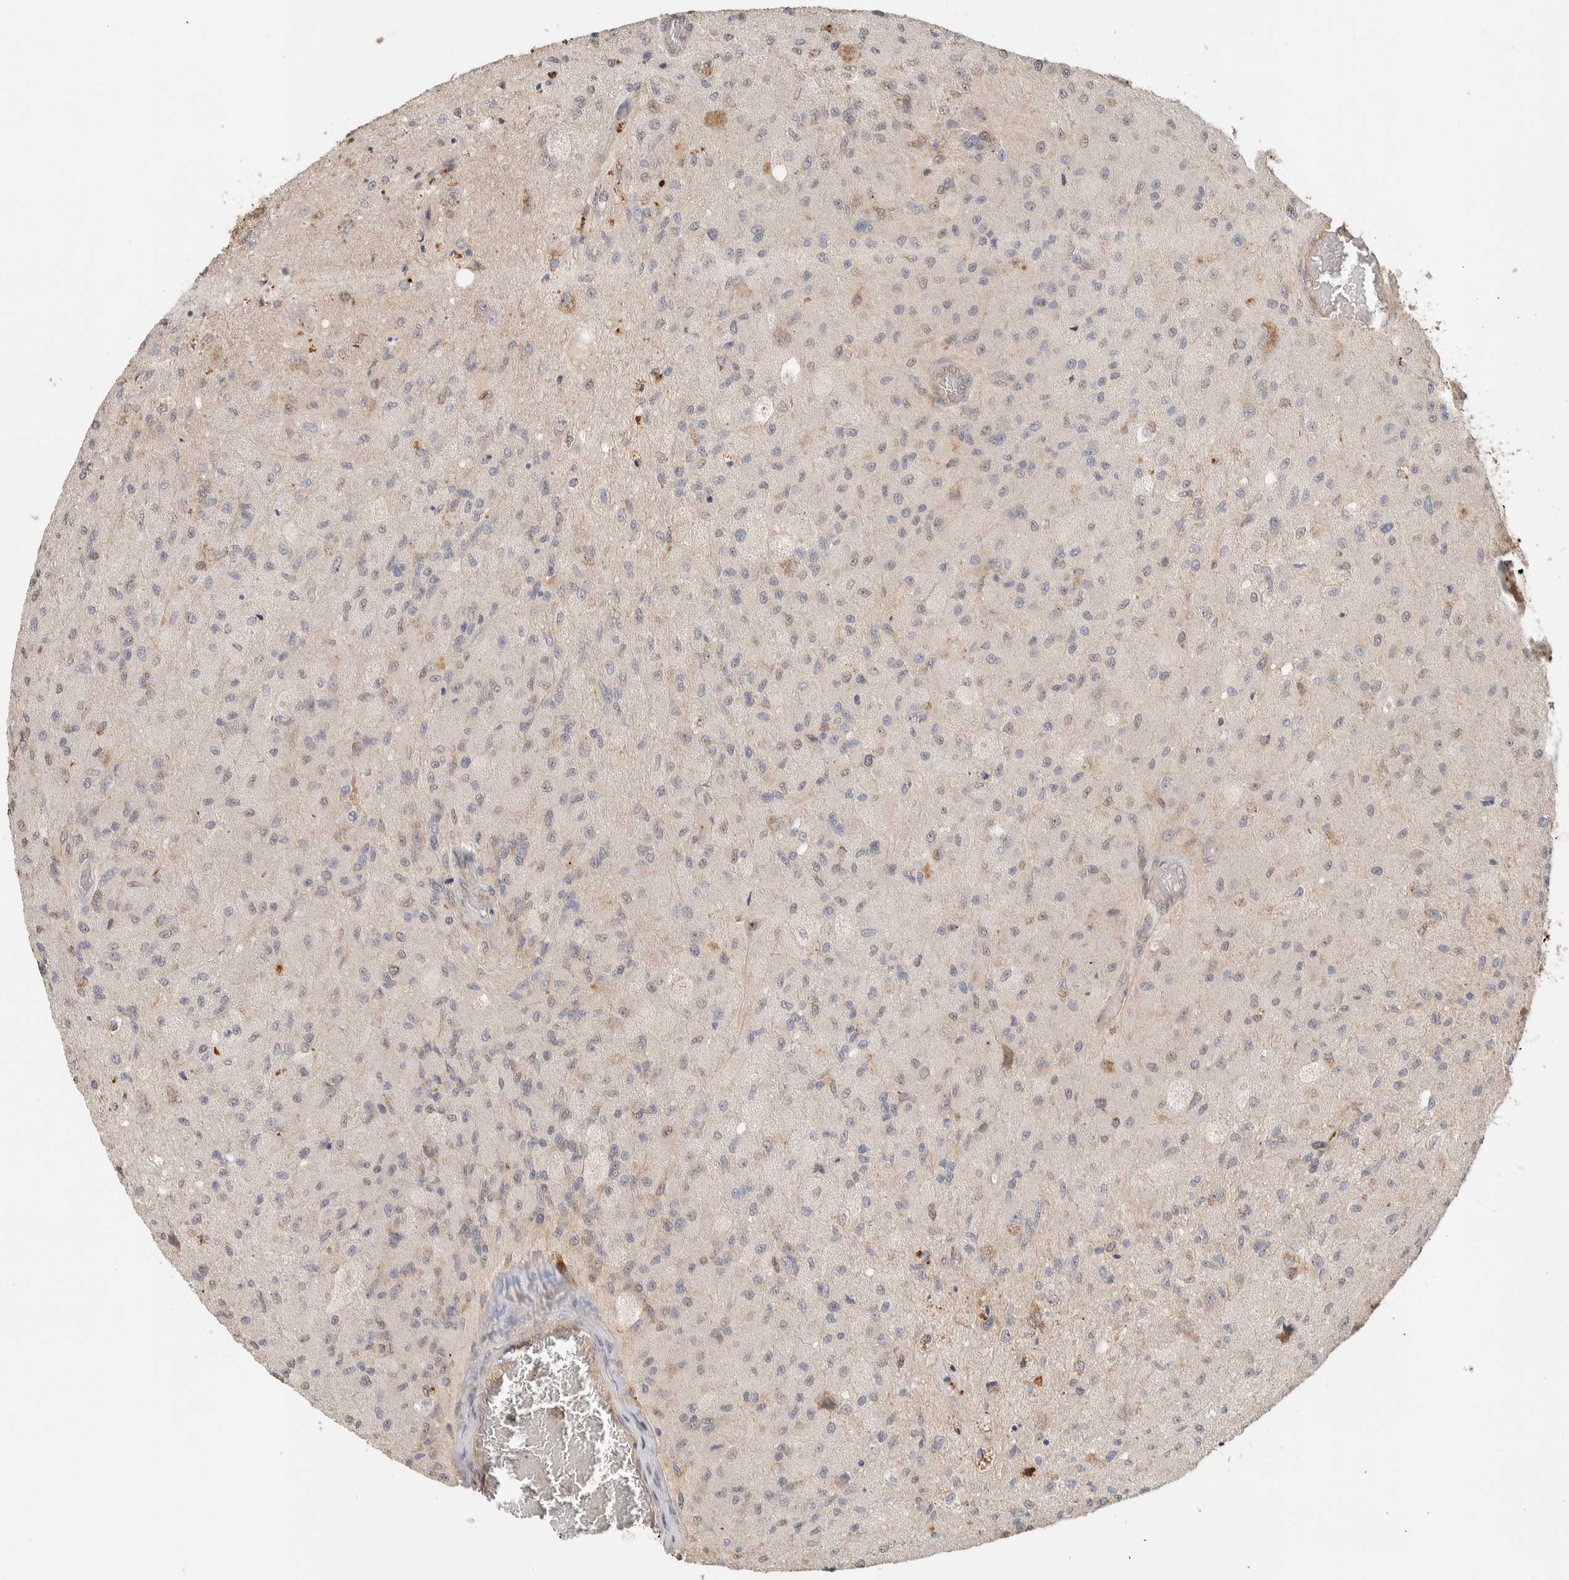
{"staining": {"intensity": "weak", "quantity": "<25%", "location": "cytoplasmic/membranous"}, "tissue": "glioma", "cell_type": "Tumor cells", "image_type": "cancer", "snomed": [{"axis": "morphology", "description": "Normal tissue, NOS"}, {"axis": "morphology", "description": "Glioma, malignant, High grade"}, {"axis": "topography", "description": "Cerebral cortex"}], "caption": "This is an immunohistochemistry photomicrograph of malignant glioma (high-grade). There is no expression in tumor cells.", "gene": "PDE7B", "patient": {"sex": "male", "age": 77}}